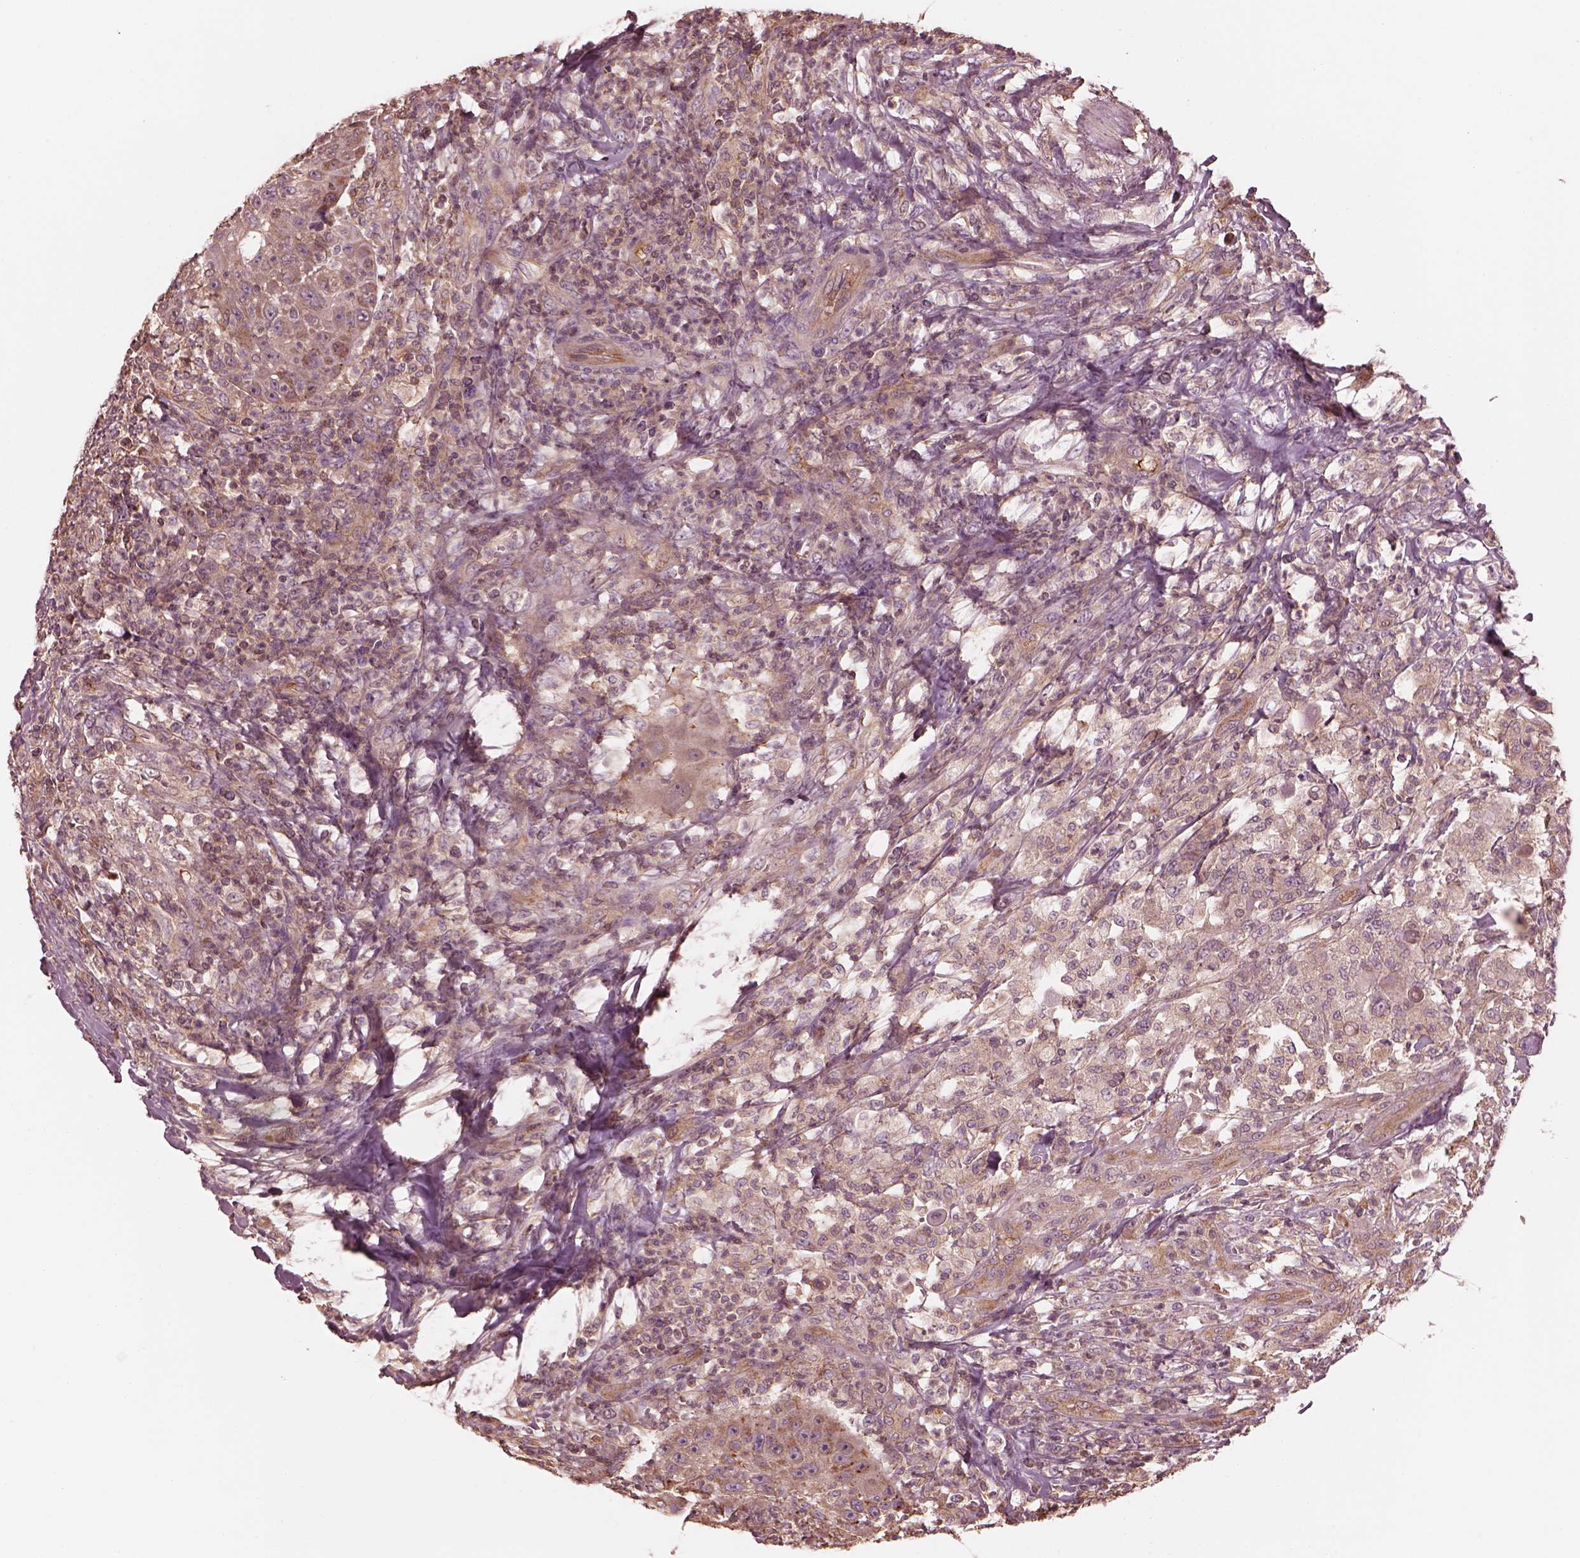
{"staining": {"intensity": "moderate", "quantity": ">75%", "location": "cytoplasmic/membranous"}, "tissue": "head and neck cancer", "cell_type": "Tumor cells", "image_type": "cancer", "snomed": [{"axis": "morphology", "description": "Squamous cell carcinoma, NOS"}, {"axis": "topography", "description": "Head-Neck"}], "caption": "Head and neck squamous cell carcinoma was stained to show a protein in brown. There is medium levels of moderate cytoplasmic/membranous staining in about >75% of tumor cells. Immunohistochemistry stains the protein in brown and the nuclei are stained blue.", "gene": "STK33", "patient": {"sex": "male", "age": 69}}